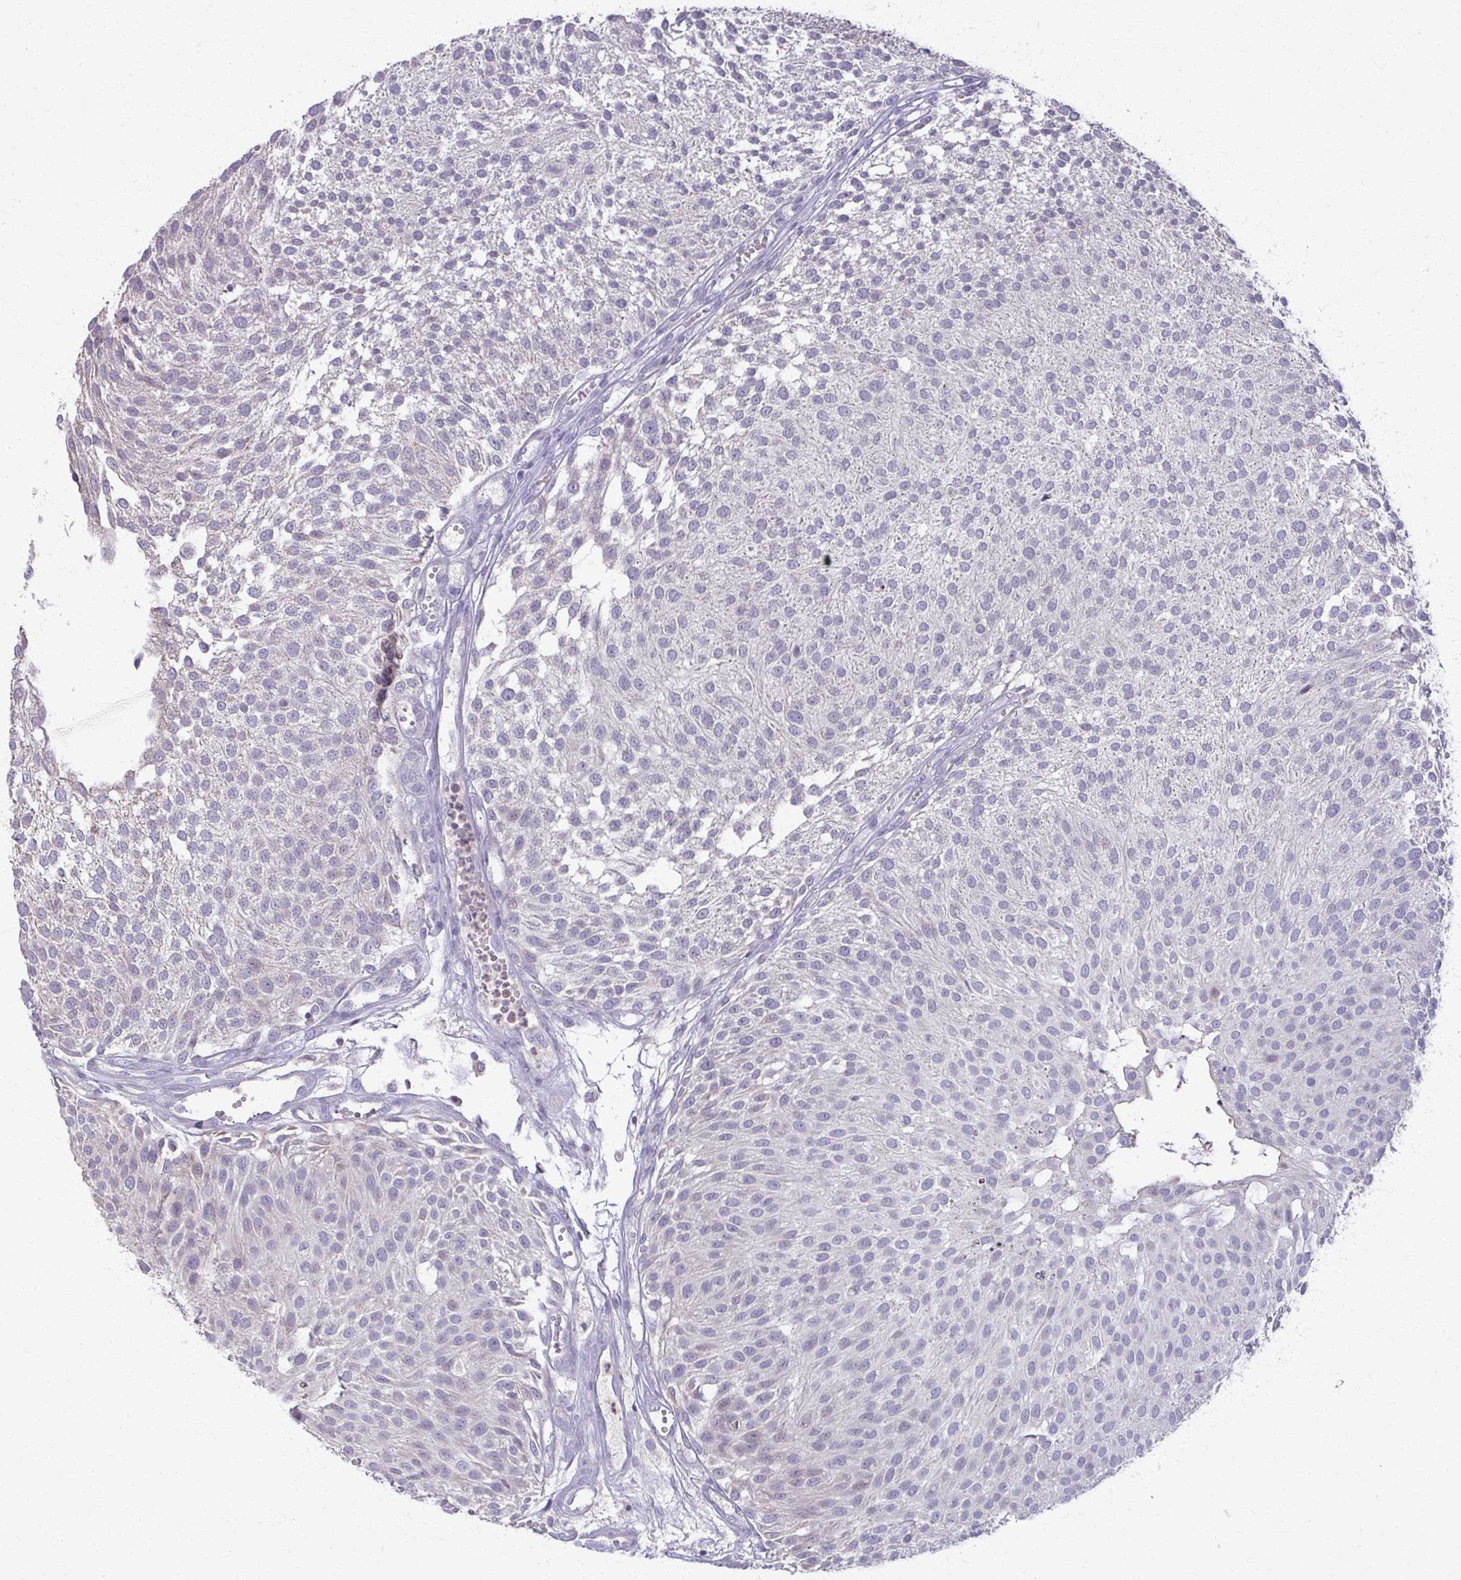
{"staining": {"intensity": "weak", "quantity": "<25%", "location": "cytoplasmic/membranous"}, "tissue": "urothelial cancer", "cell_type": "Tumor cells", "image_type": "cancer", "snomed": [{"axis": "morphology", "description": "Urothelial carcinoma, NOS"}, {"axis": "topography", "description": "Urinary bladder"}], "caption": "Immunohistochemistry histopathology image of neoplastic tissue: transitional cell carcinoma stained with DAB (3,3'-diaminobenzidine) demonstrates no significant protein staining in tumor cells.", "gene": "OR4M1", "patient": {"sex": "male", "age": 84}}